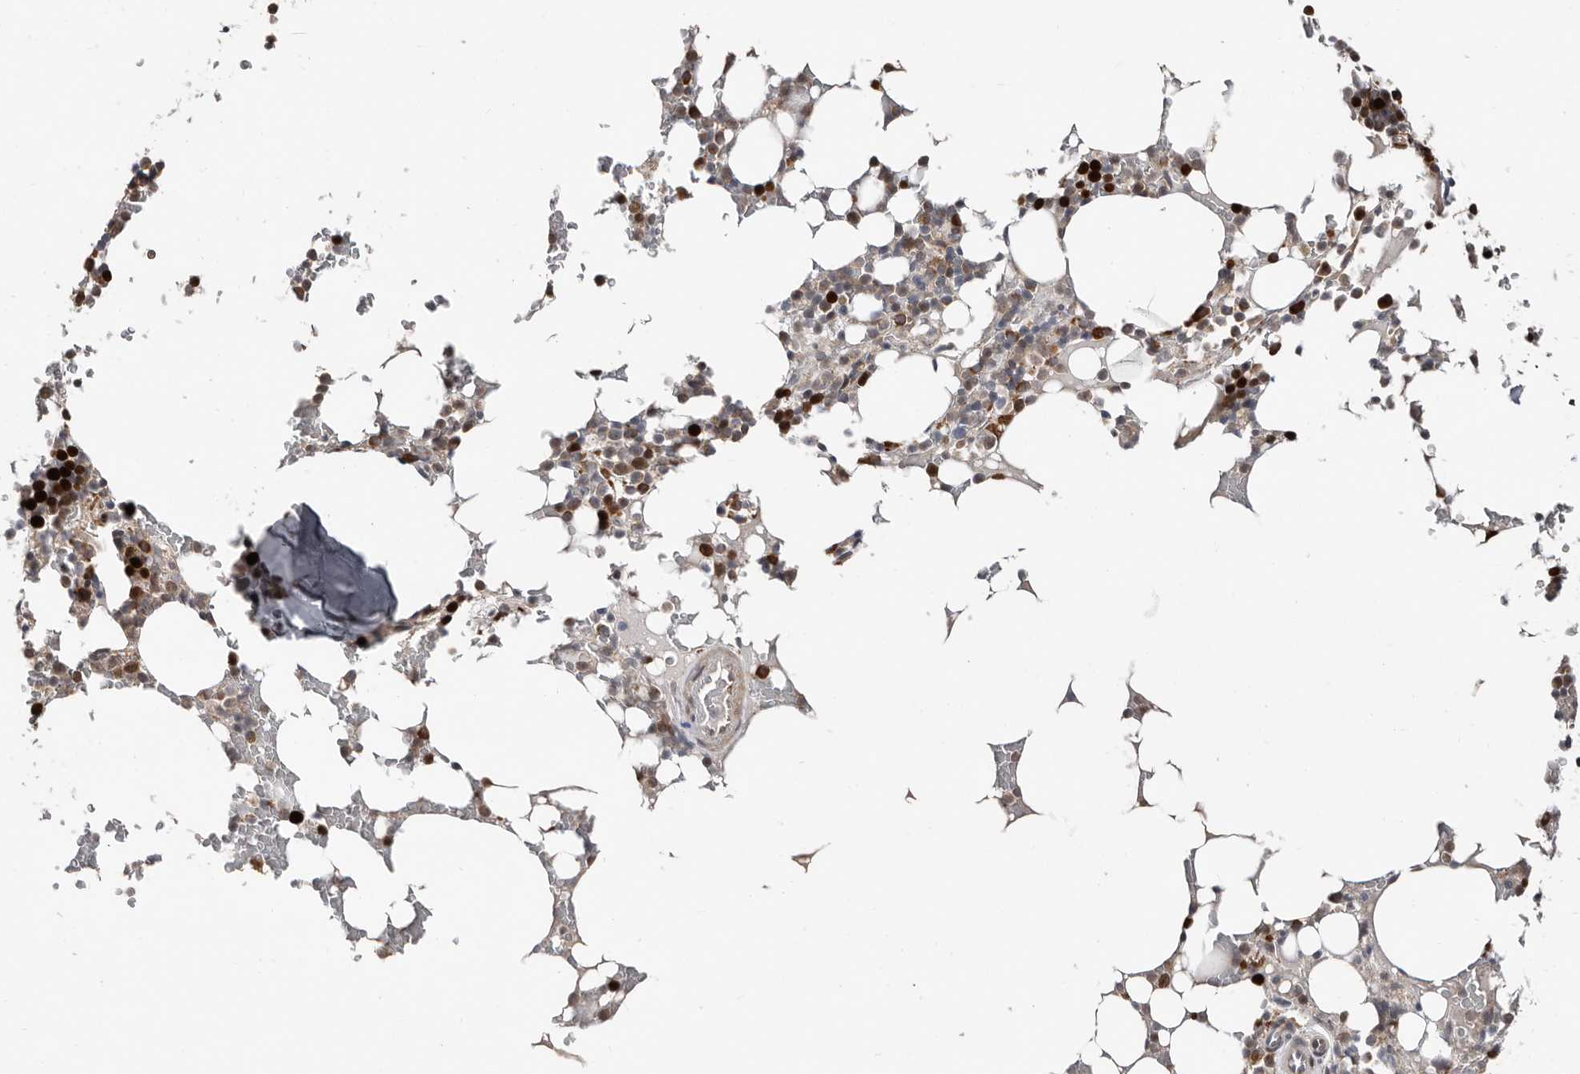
{"staining": {"intensity": "strong", "quantity": ">75%", "location": "cytoplasmic/membranous,nuclear"}, "tissue": "bone marrow", "cell_type": "Hematopoietic cells", "image_type": "normal", "snomed": [{"axis": "morphology", "description": "Normal tissue, NOS"}, {"axis": "topography", "description": "Bone marrow"}], "caption": "This is an image of immunohistochemistry staining of unremarkable bone marrow, which shows strong expression in the cytoplasmic/membranous,nuclear of hematopoietic cells.", "gene": "SMYD4", "patient": {"sex": "male", "age": 58}}